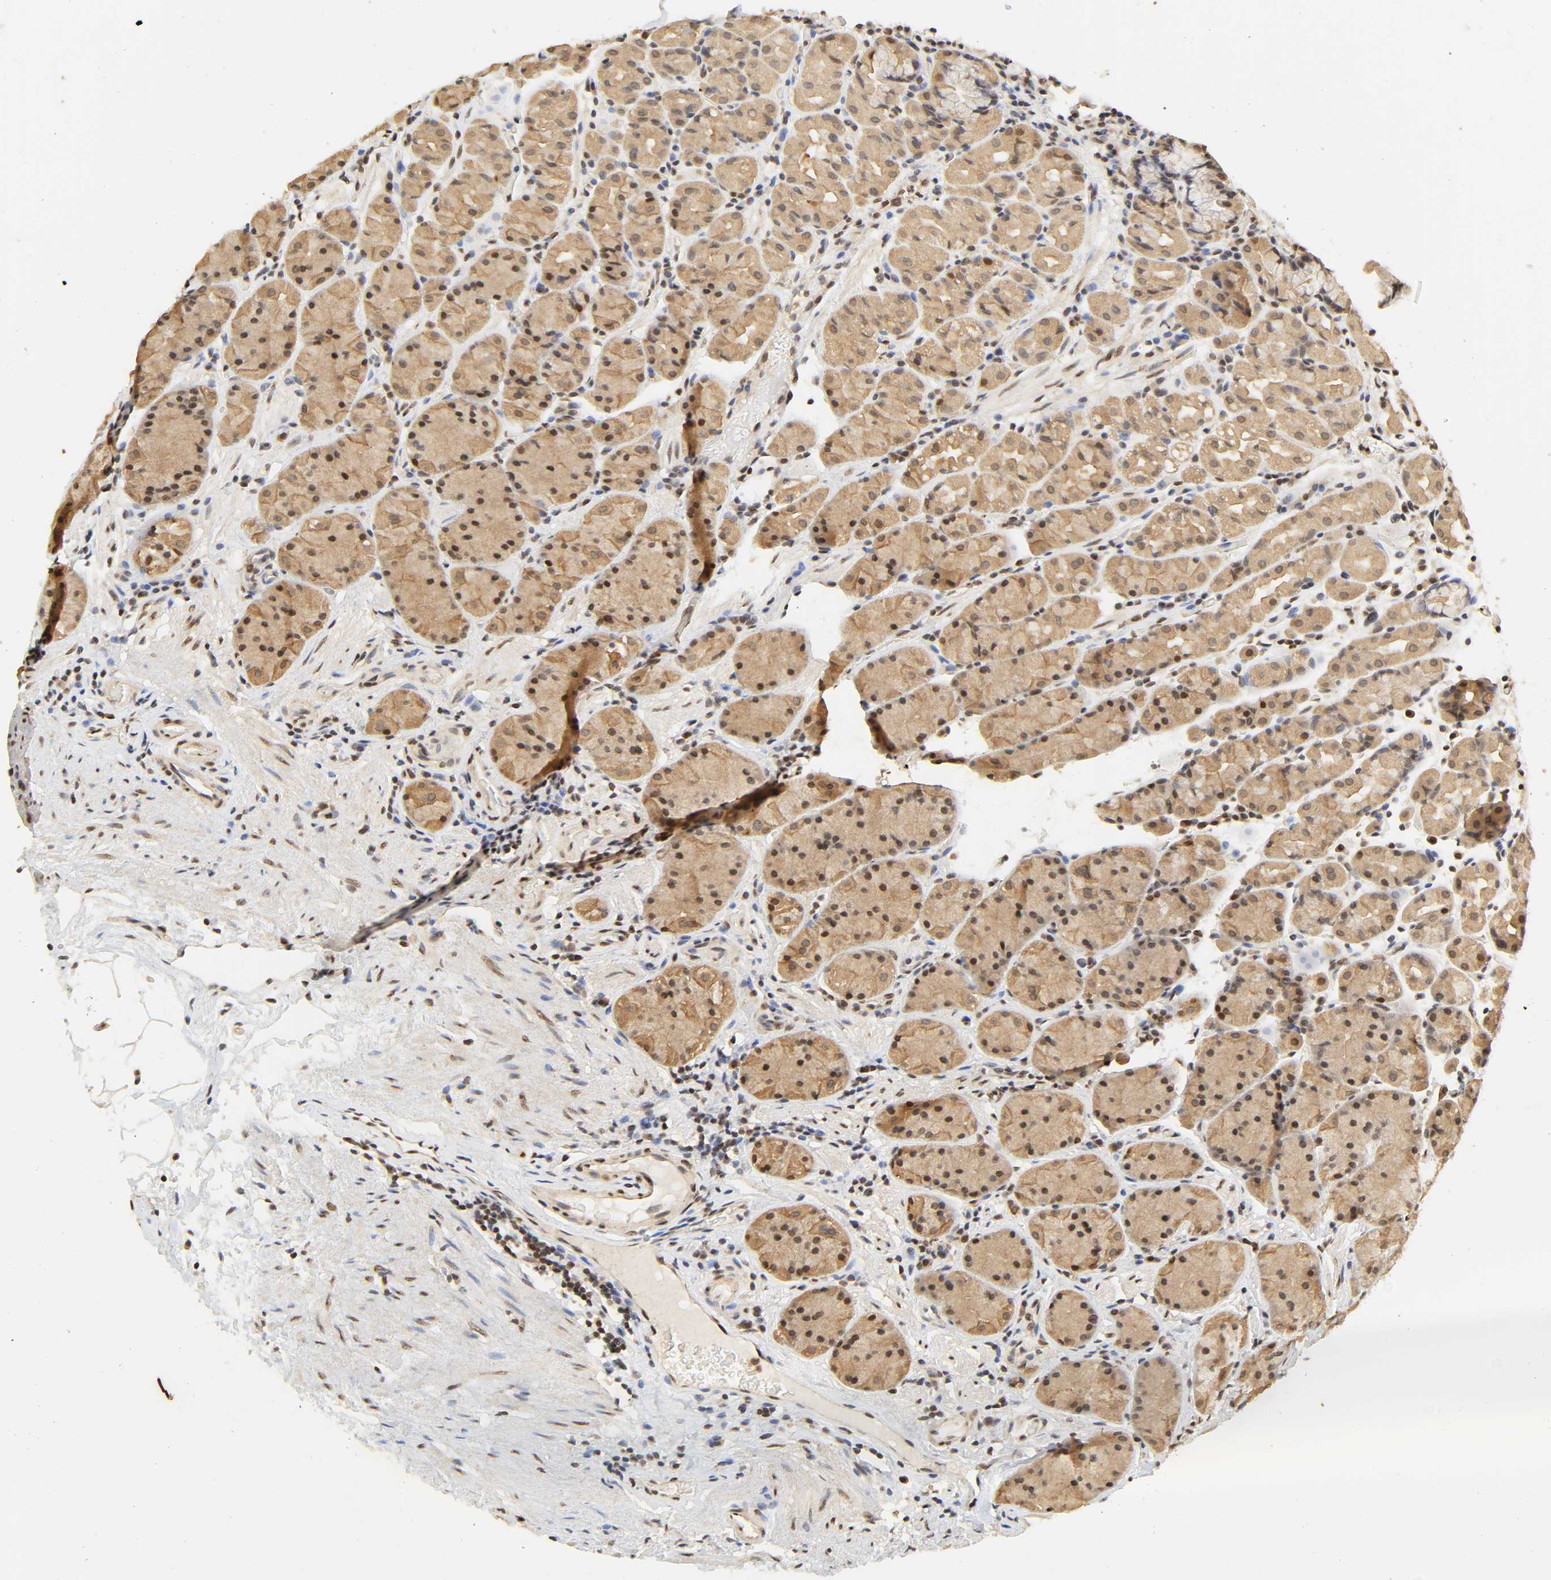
{"staining": {"intensity": "moderate", "quantity": "25%-75%", "location": "cytoplasmic/membranous,nuclear"}, "tissue": "stomach", "cell_type": "Glandular cells", "image_type": "normal", "snomed": [{"axis": "morphology", "description": "Normal tissue, NOS"}, {"axis": "topography", "description": "Stomach, lower"}], "caption": "DAB immunohistochemical staining of benign stomach displays moderate cytoplasmic/membranous,nuclear protein positivity in about 25%-75% of glandular cells.", "gene": "UBC", "patient": {"sex": "male", "age": 56}}